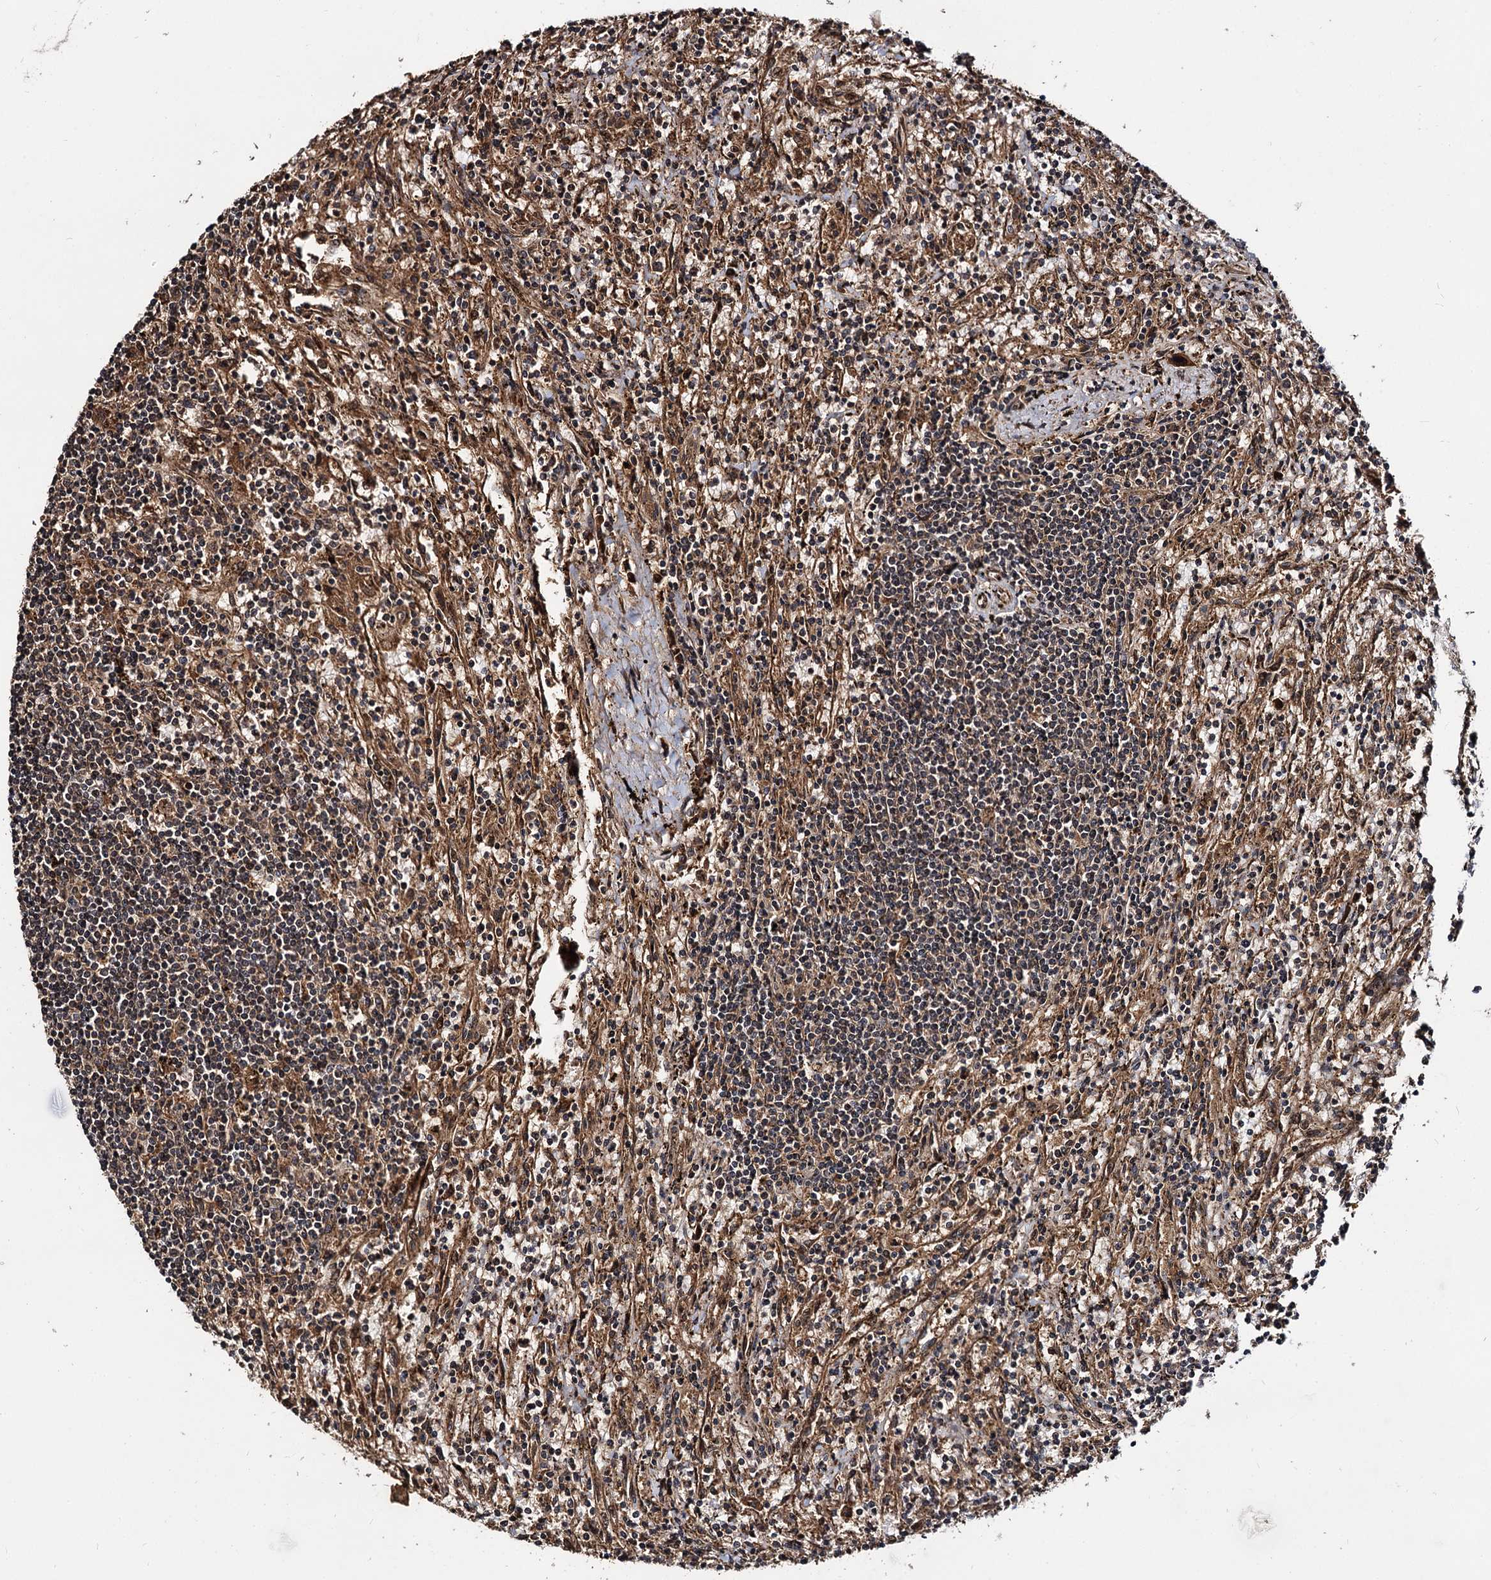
{"staining": {"intensity": "weak", "quantity": "<25%", "location": "cytoplasmic/membranous"}, "tissue": "lymphoma", "cell_type": "Tumor cells", "image_type": "cancer", "snomed": [{"axis": "morphology", "description": "Malignant lymphoma, non-Hodgkin's type, Low grade"}, {"axis": "topography", "description": "Spleen"}], "caption": "IHC of human malignant lymphoma, non-Hodgkin's type (low-grade) demonstrates no expression in tumor cells.", "gene": "CEP192", "patient": {"sex": "male", "age": 76}}